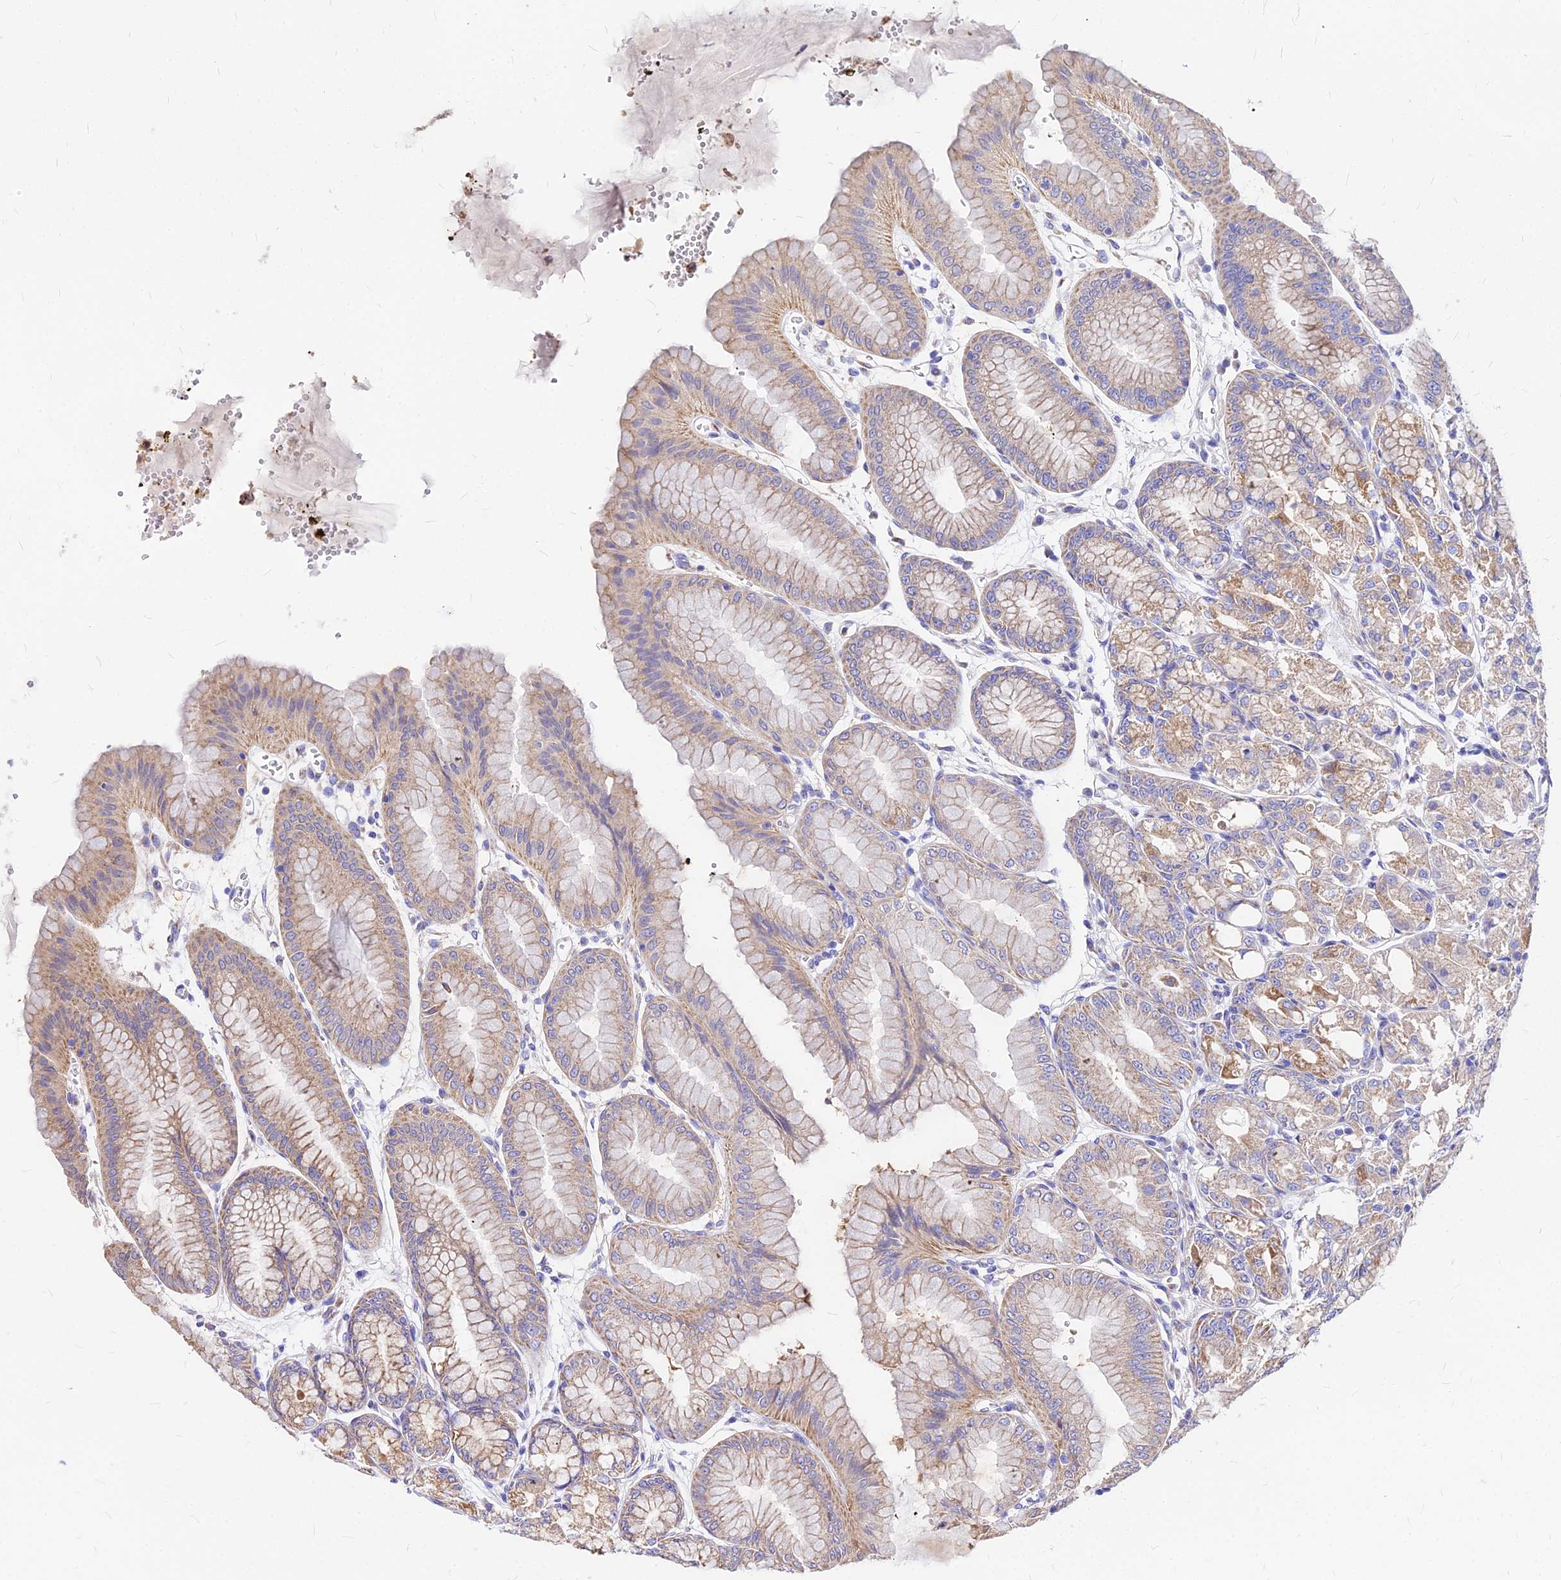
{"staining": {"intensity": "weak", "quantity": "25%-75%", "location": "cytoplasmic/membranous"}, "tissue": "stomach", "cell_type": "Glandular cells", "image_type": "normal", "snomed": [{"axis": "morphology", "description": "Normal tissue, NOS"}, {"axis": "topography", "description": "Stomach, lower"}], "caption": "The immunohistochemical stain shows weak cytoplasmic/membranous staining in glandular cells of benign stomach. The staining was performed using DAB (3,3'-diaminobenzidine) to visualize the protein expression in brown, while the nuclei were stained in blue with hematoxylin (Magnification: 20x).", "gene": "MRPL3", "patient": {"sex": "male", "age": 71}}